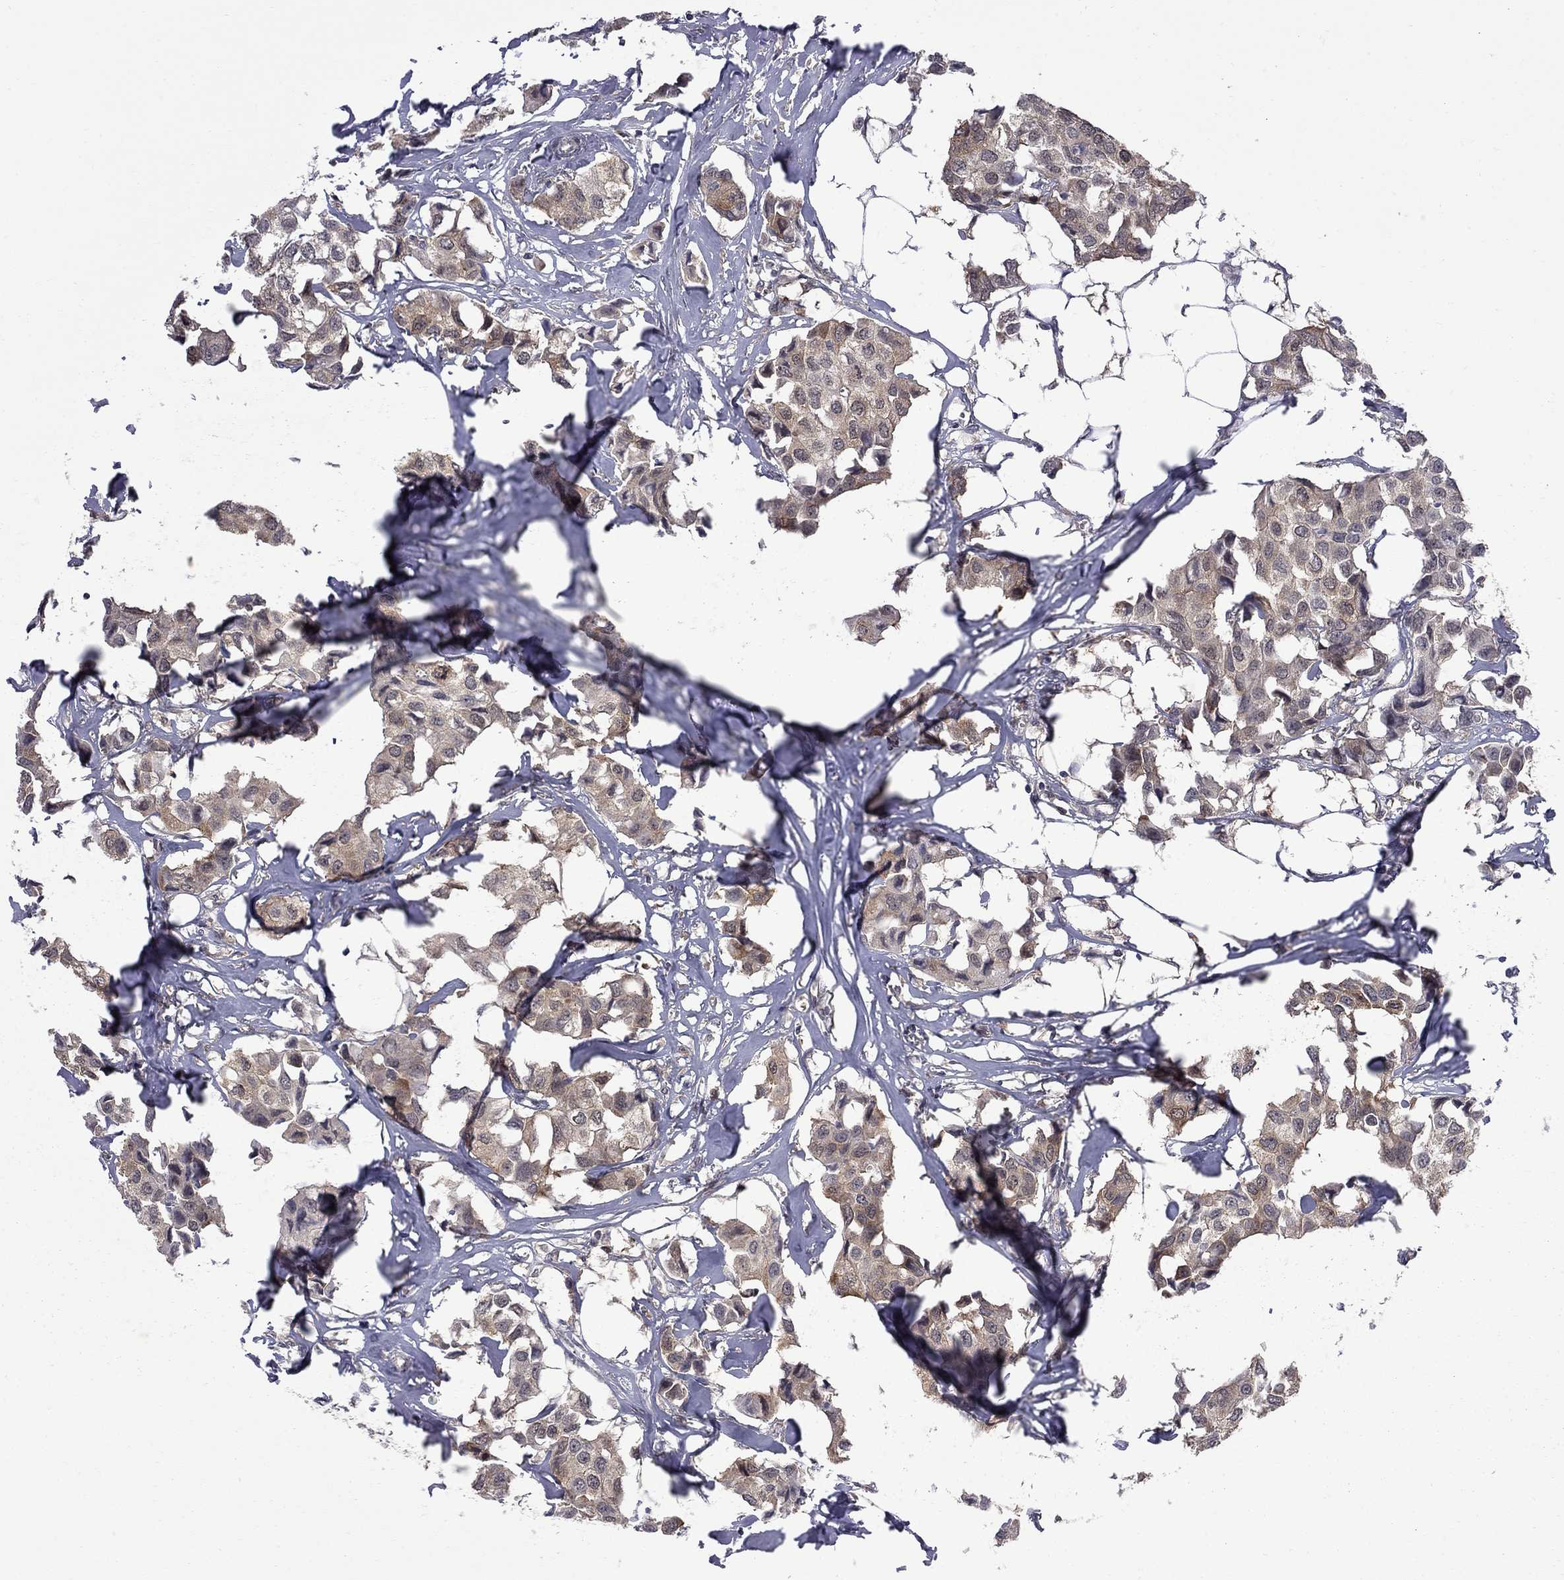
{"staining": {"intensity": "moderate", "quantity": ">75%", "location": "cytoplasmic/membranous"}, "tissue": "breast cancer", "cell_type": "Tumor cells", "image_type": "cancer", "snomed": [{"axis": "morphology", "description": "Duct carcinoma"}, {"axis": "topography", "description": "Breast"}], "caption": "There is medium levels of moderate cytoplasmic/membranous staining in tumor cells of invasive ductal carcinoma (breast), as demonstrated by immunohistochemical staining (brown color).", "gene": "NAA50", "patient": {"sex": "female", "age": 80}}